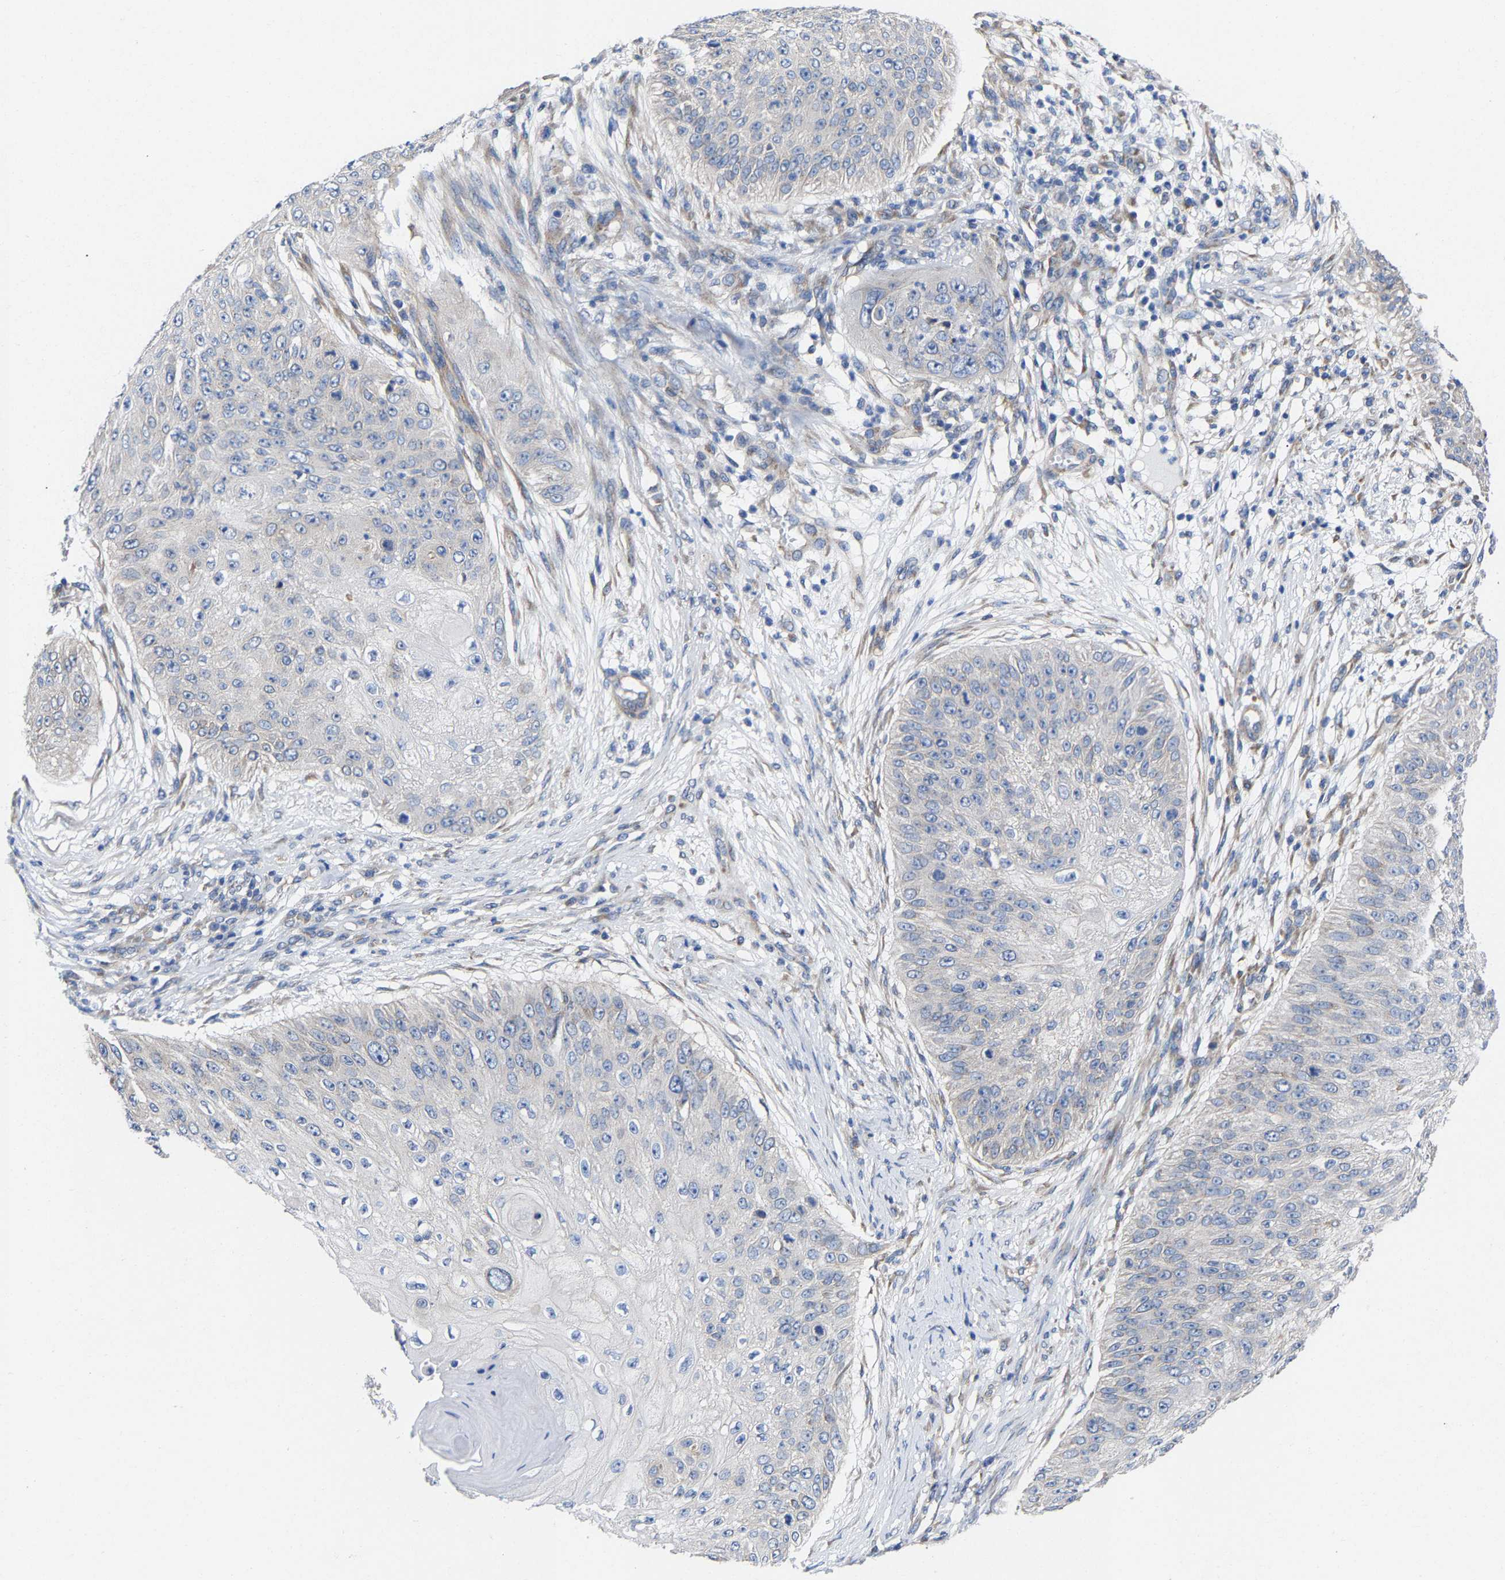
{"staining": {"intensity": "negative", "quantity": "none", "location": "none"}, "tissue": "skin cancer", "cell_type": "Tumor cells", "image_type": "cancer", "snomed": [{"axis": "morphology", "description": "Squamous cell carcinoma, NOS"}, {"axis": "topography", "description": "Skin"}], "caption": "This is a photomicrograph of IHC staining of squamous cell carcinoma (skin), which shows no staining in tumor cells.", "gene": "PPP1R15A", "patient": {"sex": "female", "age": 80}}